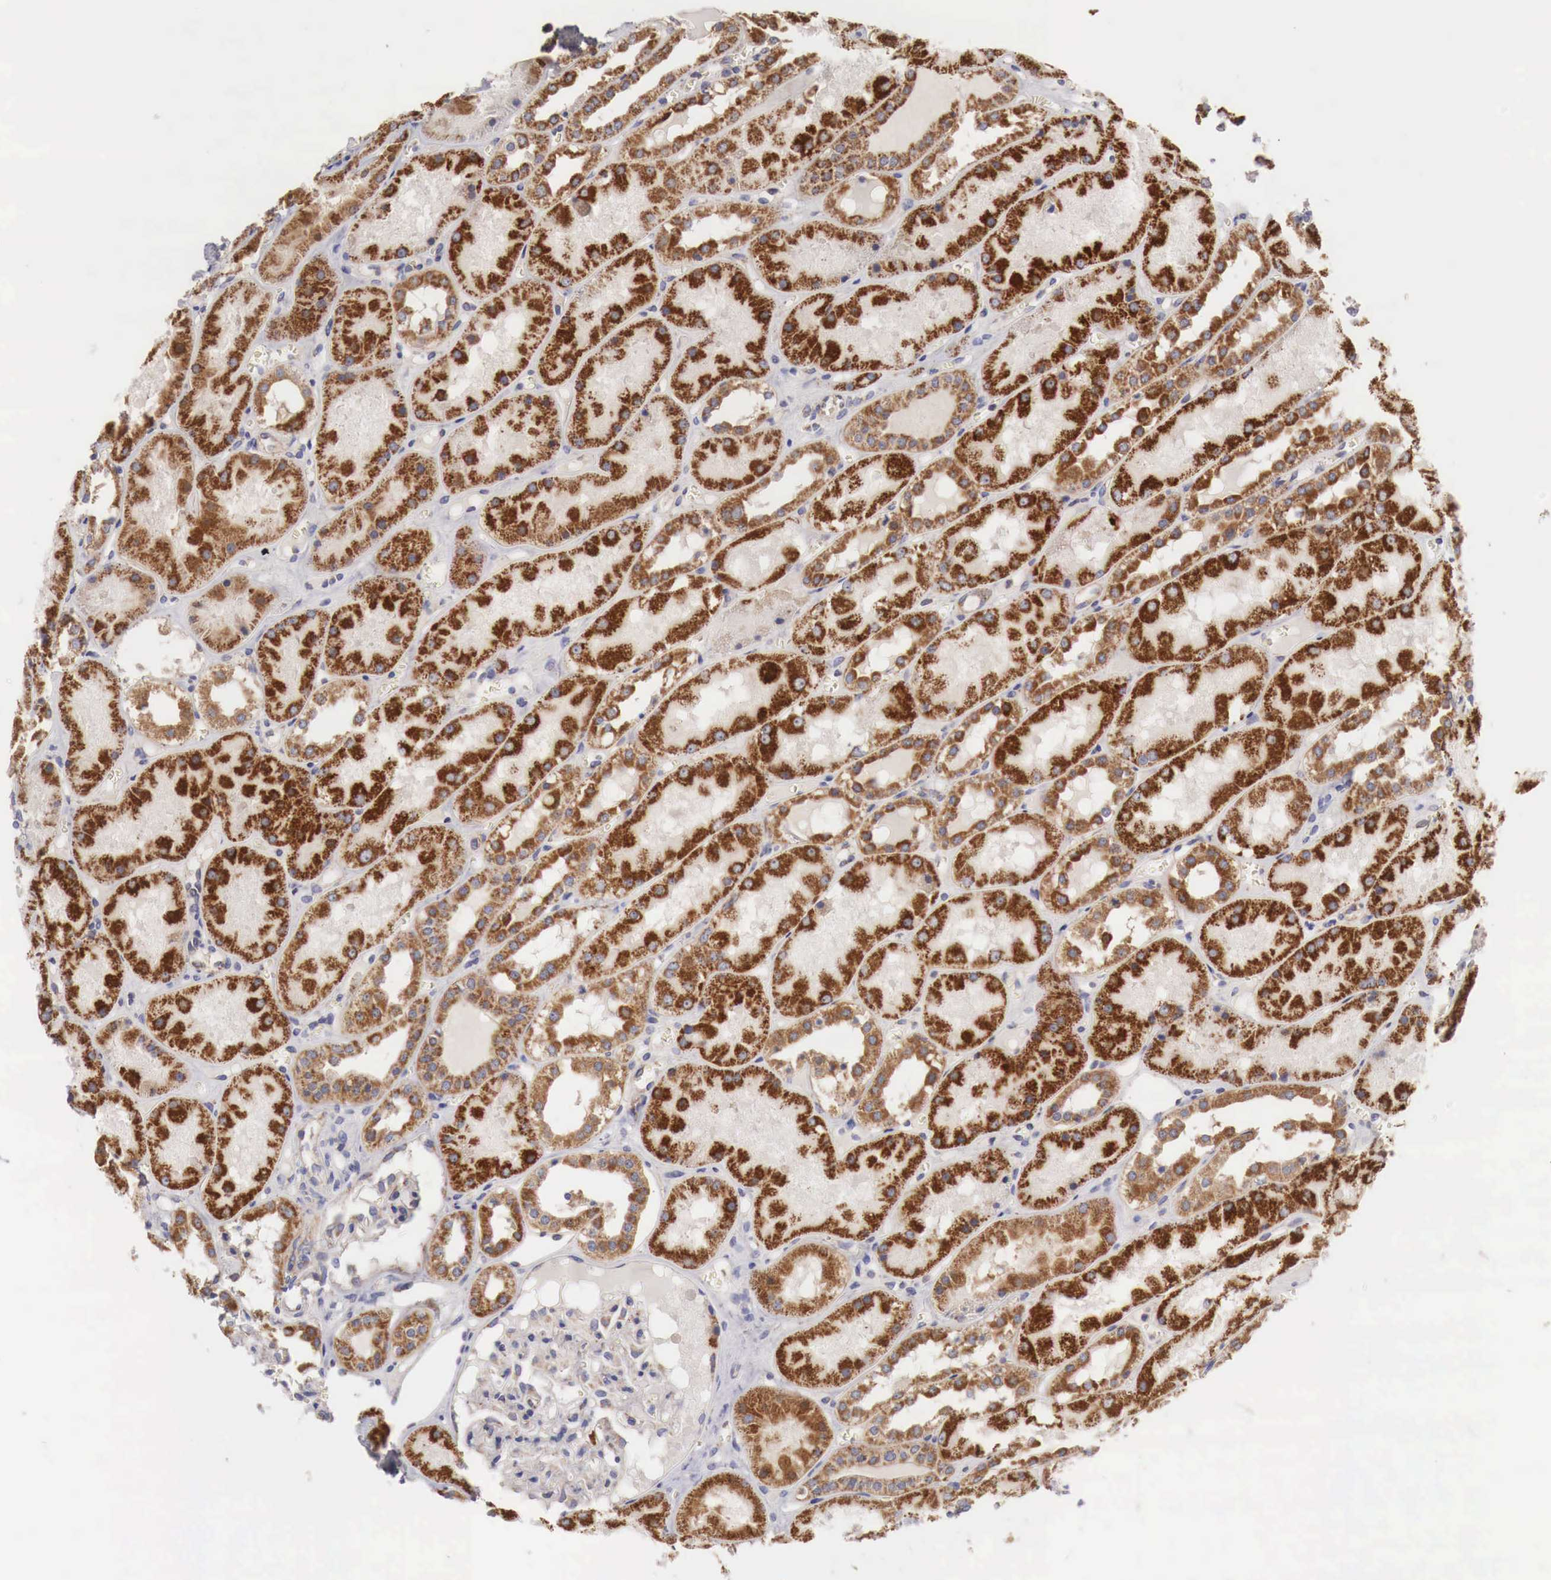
{"staining": {"intensity": "negative", "quantity": "none", "location": "none"}, "tissue": "kidney", "cell_type": "Cells in glomeruli", "image_type": "normal", "snomed": [{"axis": "morphology", "description": "Normal tissue, NOS"}, {"axis": "topography", "description": "Kidney"}], "caption": "A high-resolution image shows immunohistochemistry (IHC) staining of benign kidney, which exhibits no significant positivity in cells in glomeruli.", "gene": "XPNPEP3", "patient": {"sex": "male", "age": 36}}